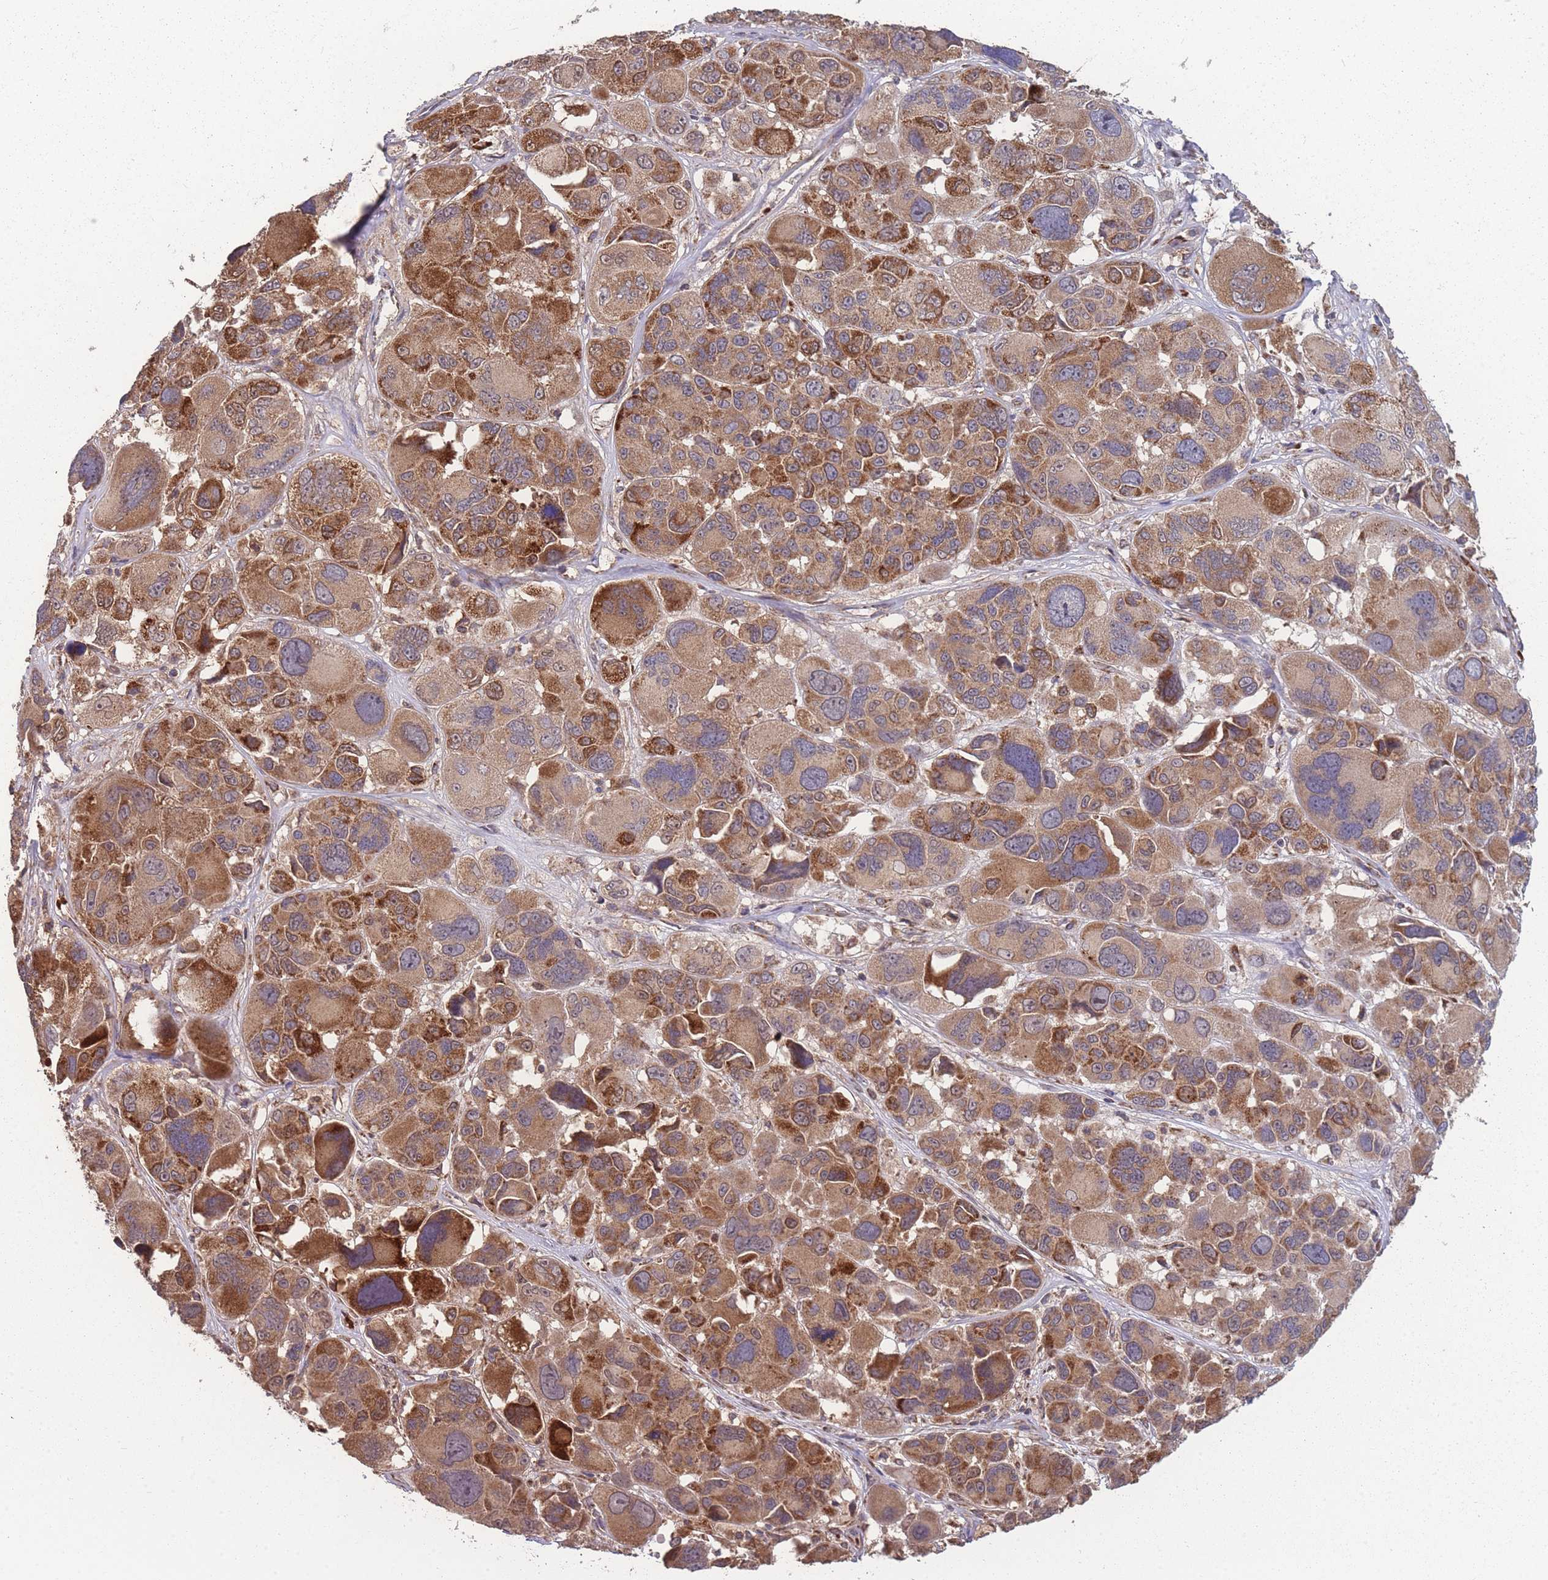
{"staining": {"intensity": "moderate", "quantity": ">75%", "location": "cytoplasmic/membranous"}, "tissue": "melanoma", "cell_type": "Tumor cells", "image_type": "cancer", "snomed": [{"axis": "morphology", "description": "Malignant melanoma, NOS"}, {"axis": "topography", "description": "Skin"}], "caption": "The photomicrograph demonstrates a brown stain indicating the presence of a protein in the cytoplasmic/membranous of tumor cells in melanoma. The protein is stained brown, and the nuclei are stained in blue (DAB IHC with brightfield microscopy, high magnification).", "gene": "SLC35B4", "patient": {"sex": "female", "age": 66}}